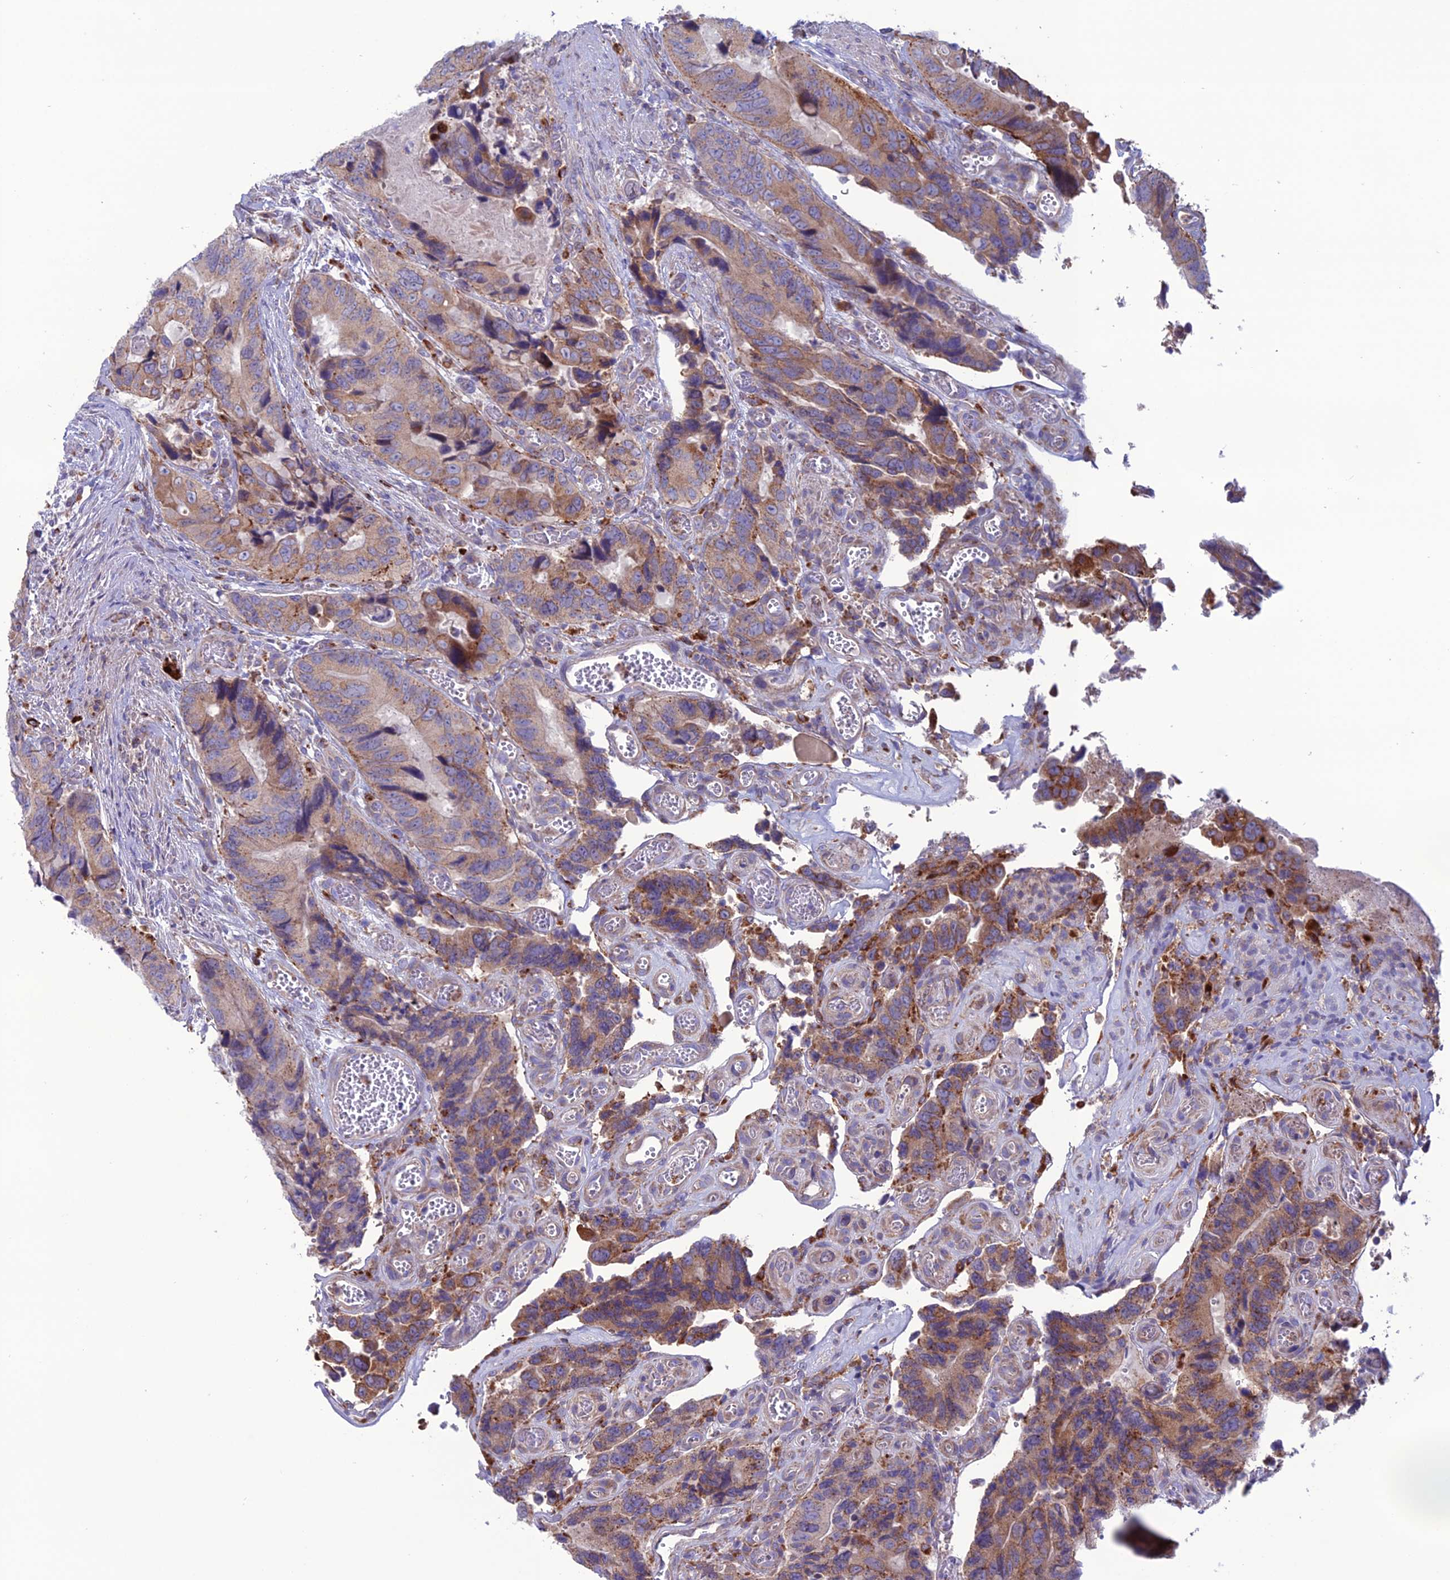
{"staining": {"intensity": "moderate", "quantity": ">75%", "location": "cytoplasmic/membranous"}, "tissue": "colorectal cancer", "cell_type": "Tumor cells", "image_type": "cancer", "snomed": [{"axis": "morphology", "description": "Adenocarcinoma, NOS"}, {"axis": "topography", "description": "Colon"}], "caption": "Immunohistochemical staining of human colorectal cancer demonstrates moderate cytoplasmic/membranous protein positivity in approximately >75% of tumor cells.", "gene": "CLCN7", "patient": {"sex": "male", "age": 84}}